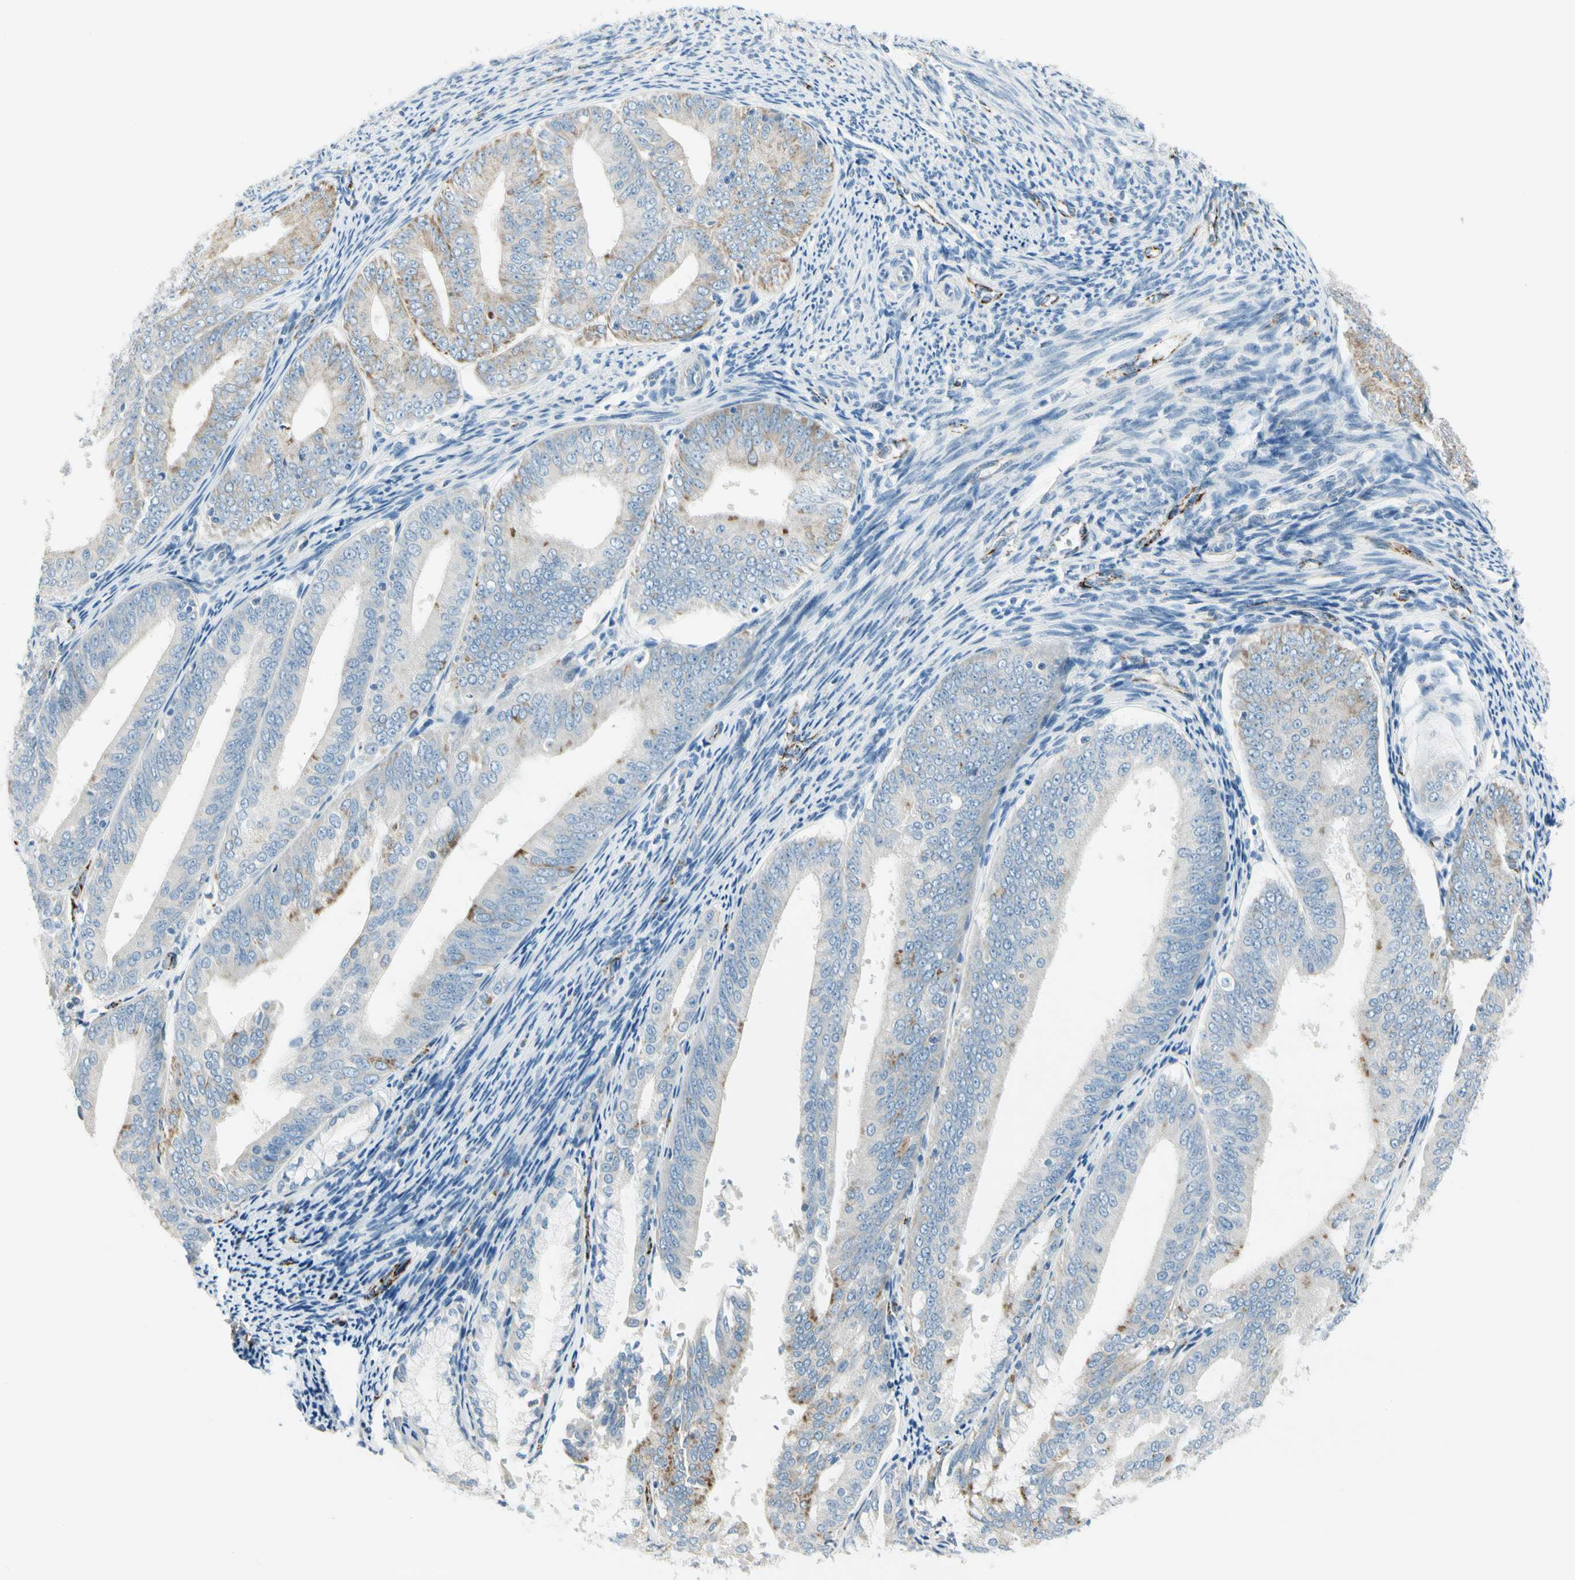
{"staining": {"intensity": "weak", "quantity": "<25%", "location": "cytoplasmic/membranous"}, "tissue": "endometrial cancer", "cell_type": "Tumor cells", "image_type": "cancer", "snomed": [{"axis": "morphology", "description": "Adenocarcinoma, NOS"}, {"axis": "topography", "description": "Endometrium"}], "caption": "There is no significant expression in tumor cells of endometrial cancer (adenocarcinoma).", "gene": "SLC6A15", "patient": {"sex": "female", "age": 63}}